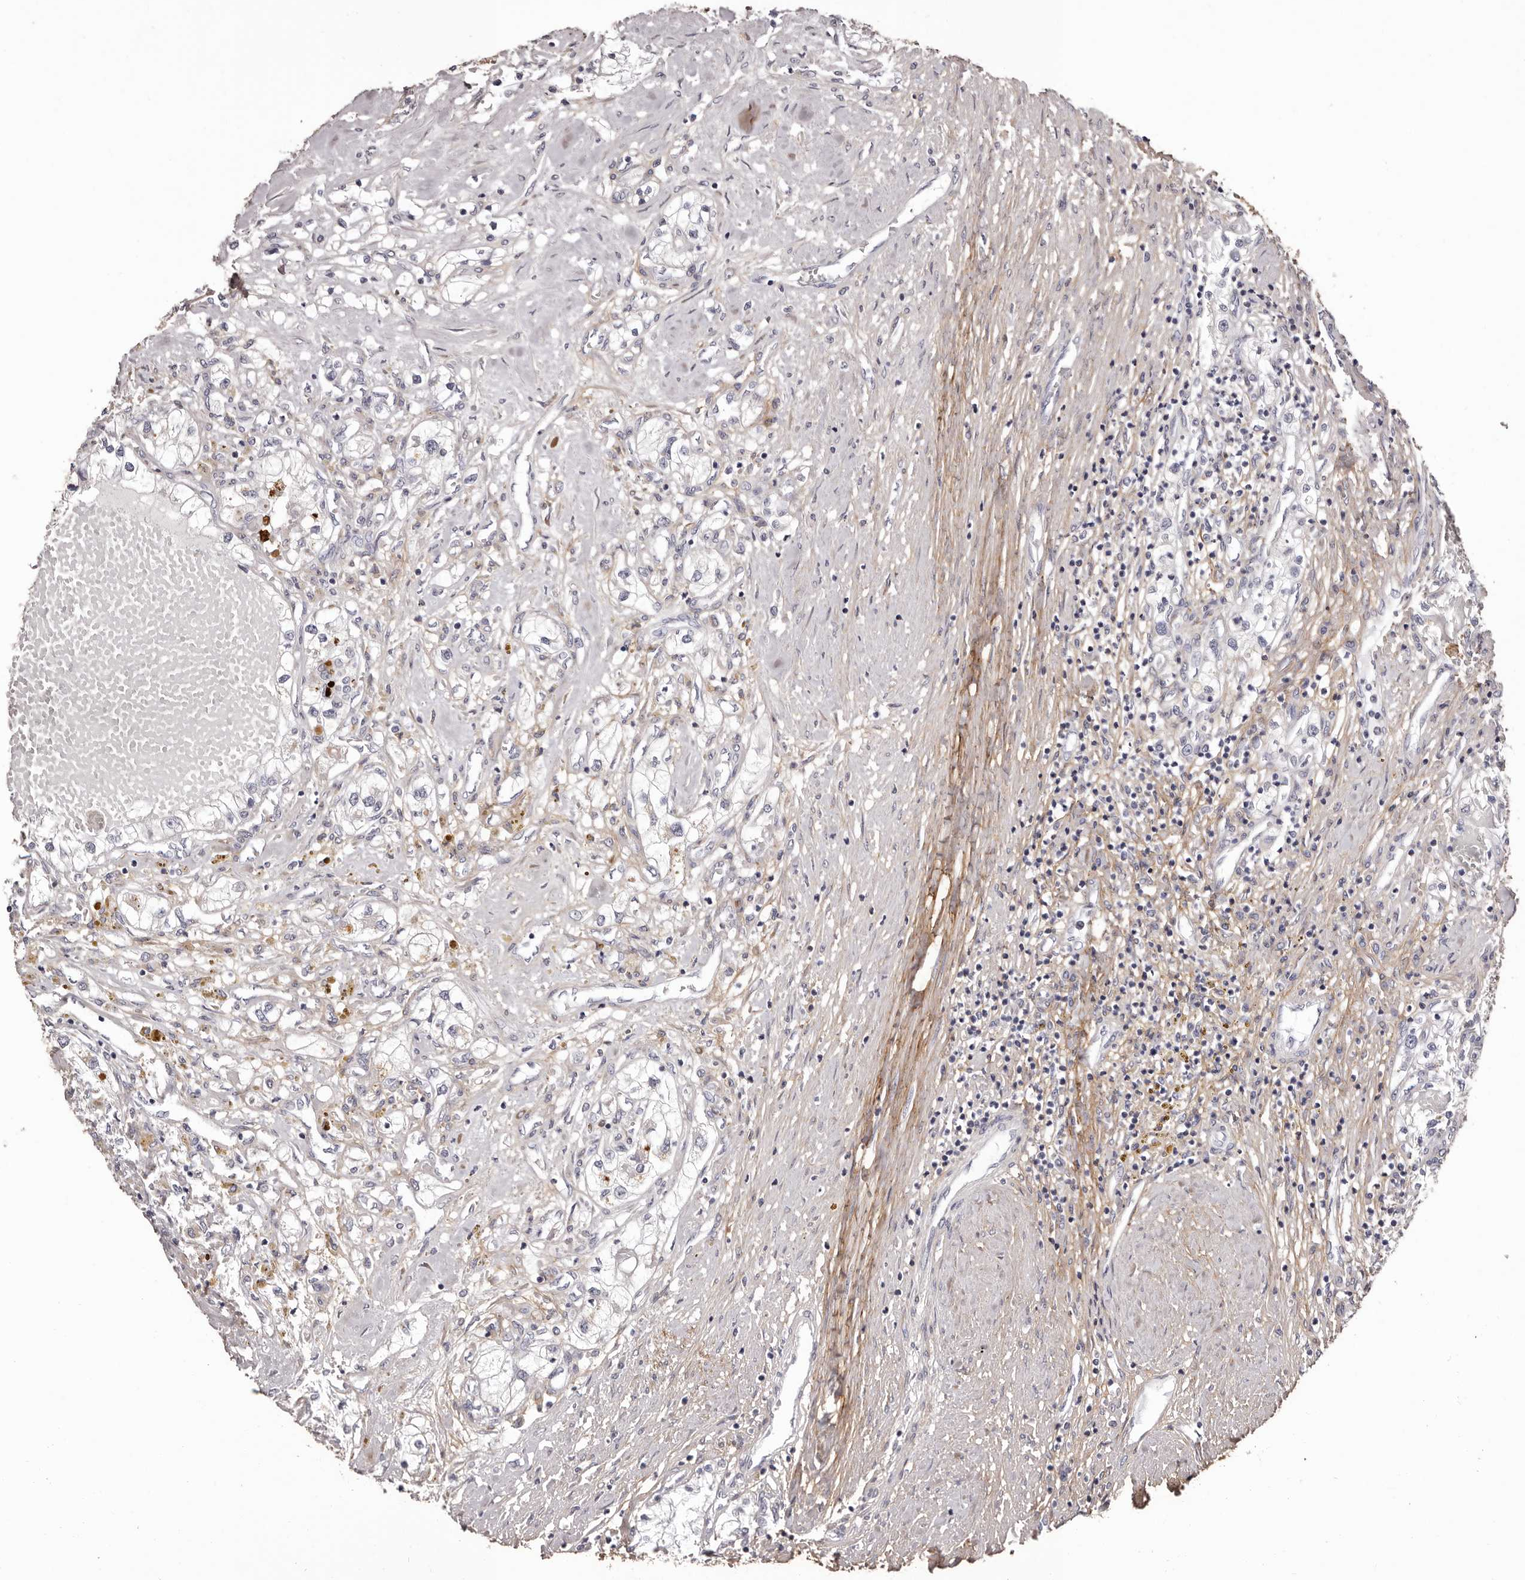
{"staining": {"intensity": "negative", "quantity": "none", "location": "none"}, "tissue": "renal cancer", "cell_type": "Tumor cells", "image_type": "cancer", "snomed": [{"axis": "morphology", "description": "Normal tissue, NOS"}, {"axis": "morphology", "description": "Adenocarcinoma, NOS"}, {"axis": "topography", "description": "Kidney"}], "caption": "Human renal cancer (adenocarcinoma) stained for a protein using IHC shows no expression in tumor cells.", "gene": "COL6A1", "patient": {"sex": "male", "age": 68}}